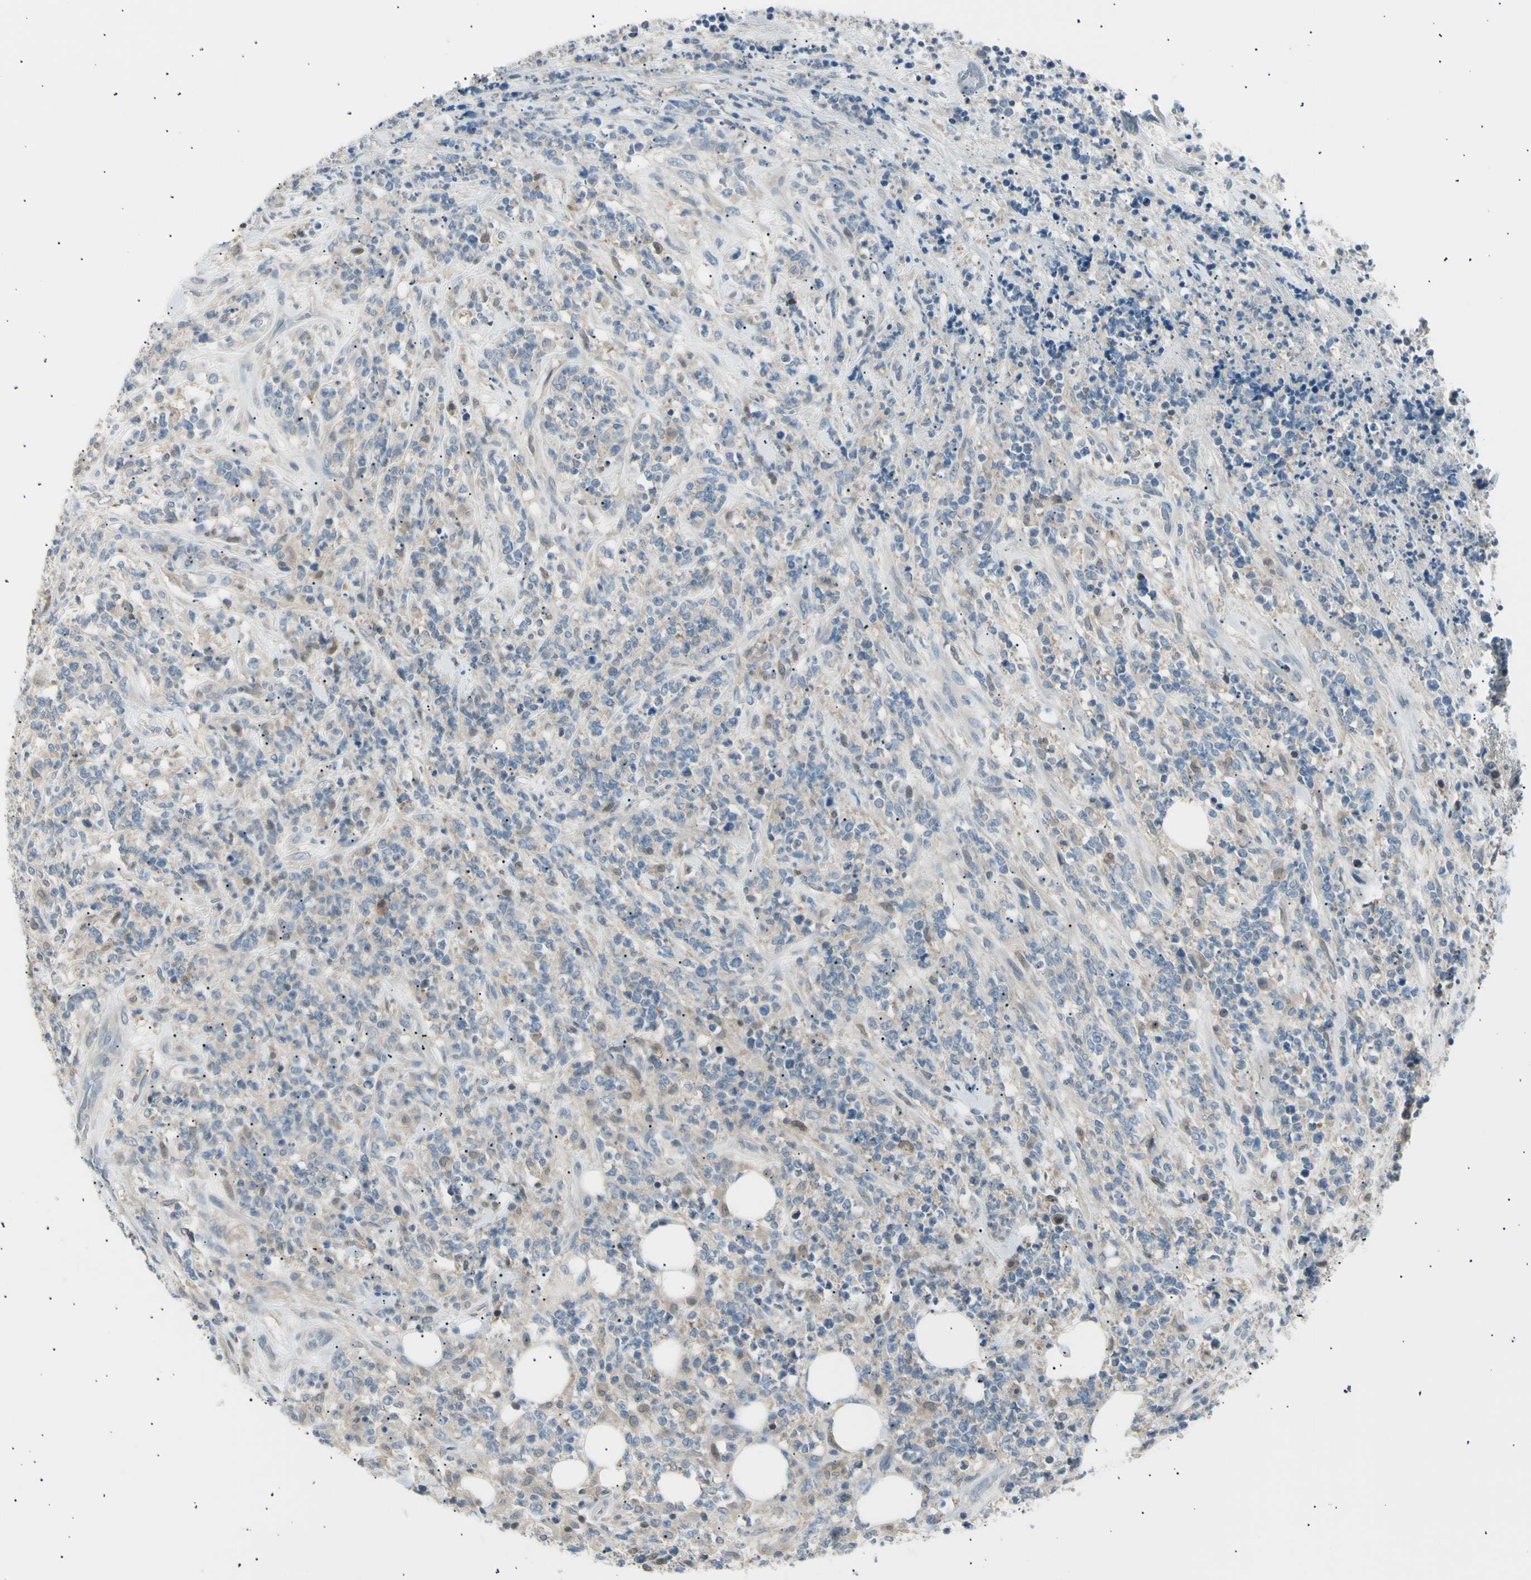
{"staining": {"intensity": "weak", "quantity": "<25%", "location": "cytoplasmic/membranous"}, "tissue": "lymphoma", "cell_type": "Tumor cells", "image_type": "cancer", "snomed": [{"axis": "morphology", "description": "Malignant lymphoma, non-Hodgkin's type, High grade"}, {"axis": "topography", "description": "Soft tissue"}], "caption": "A micrograph of human lymphoma is negative for staining in tumor cells. (Brightfield microscopy of DAB immunohistochemistry at high magnification).", "gene": "LHPP", "patient": {"sex": "male", "age": 18}}